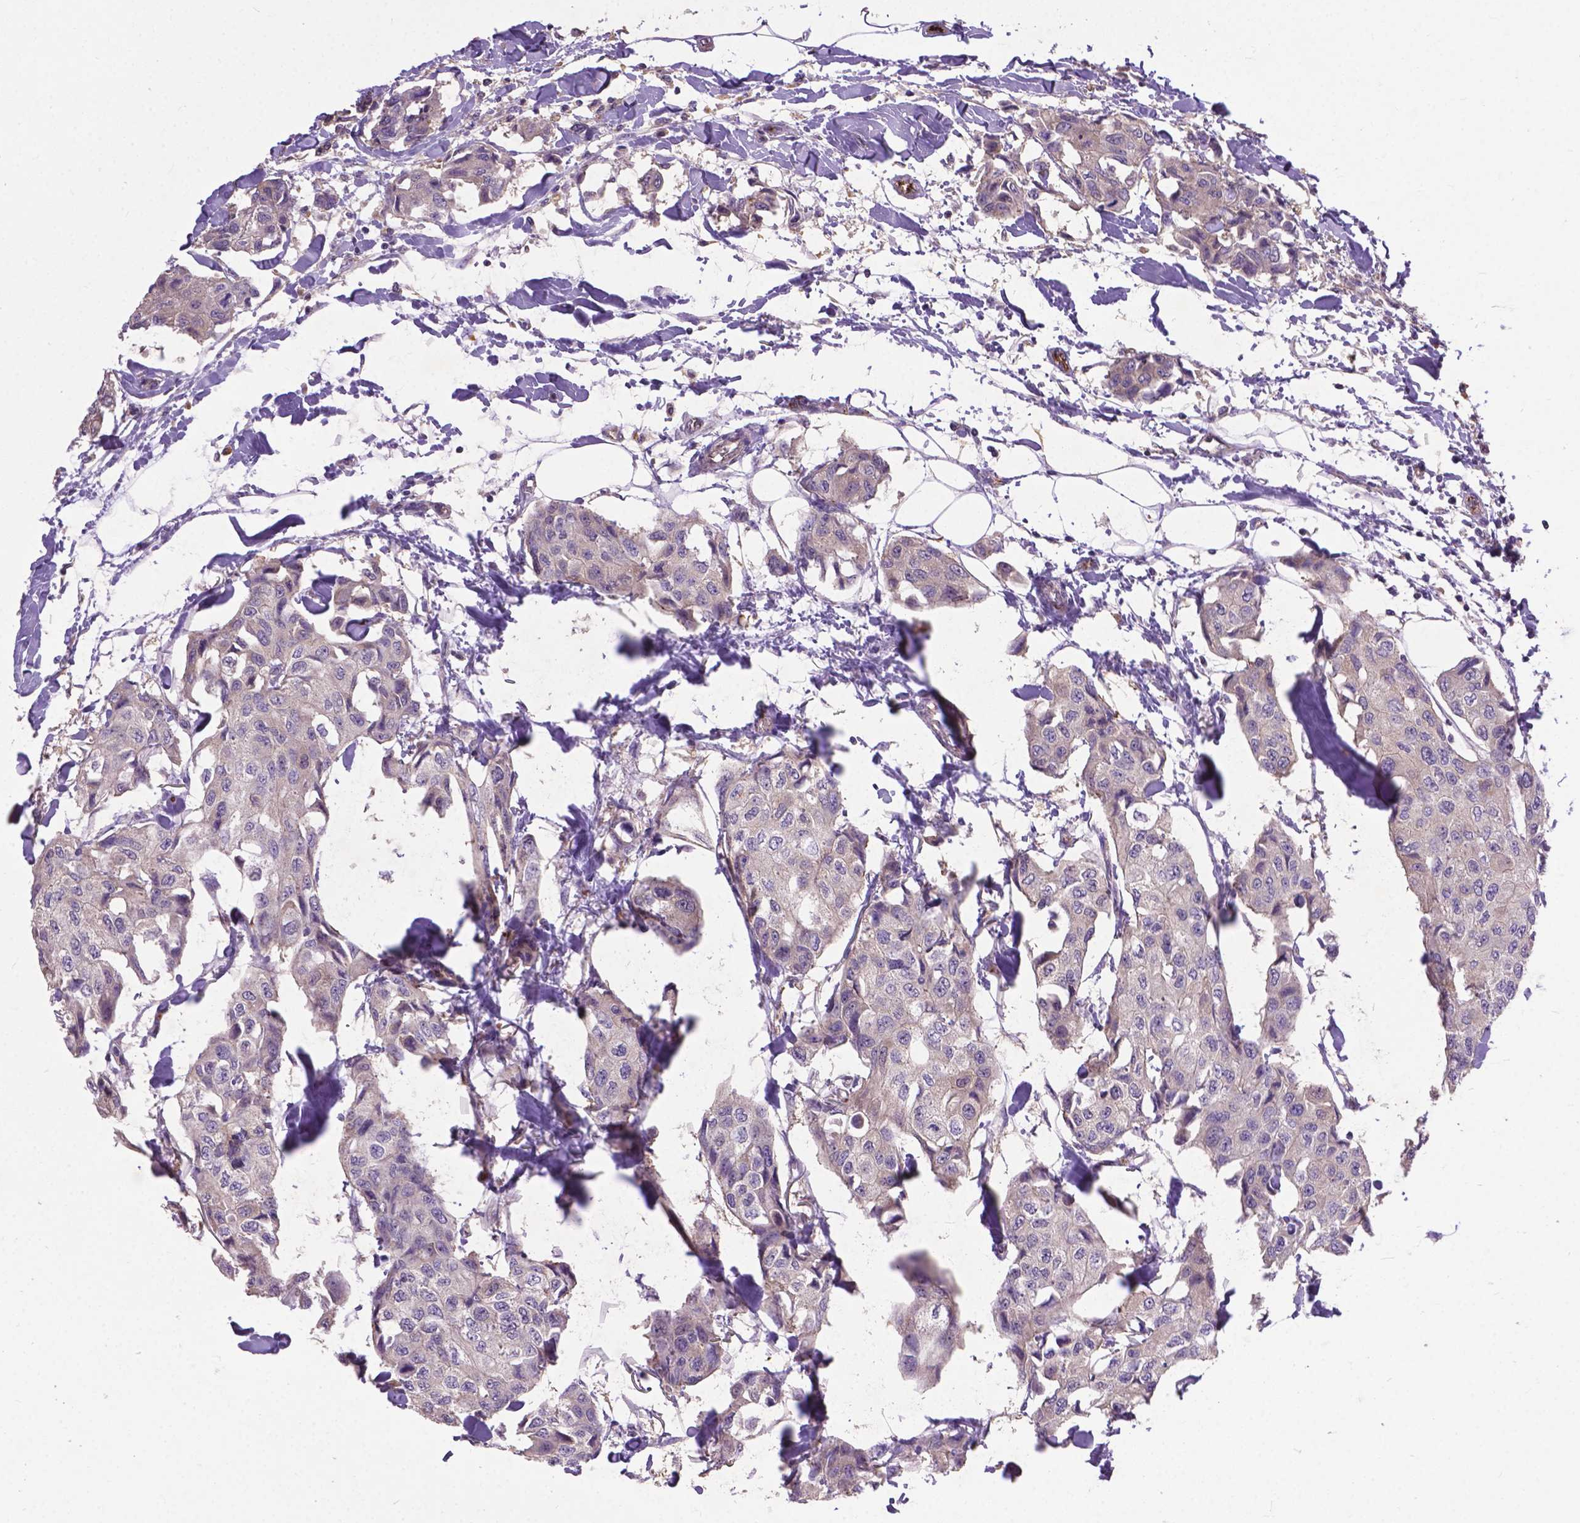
{"staining": {"intensity": "negative", "quantity": "none", "location": "none"}, "tissue": "breast cancer", "cell_type": "Tumor cells", "image_type": "cancer", "snomed": [{"axis": "morphology", "description": "Duct carcinoma"}, {"axis": "topography", "description": "Breast"}], "caption": "Protein analysis of intraductal carcinoma (breast) demonstrates no significant staining in tumor cells.", "gene": "ZNF337", "patient": {"sex": "female", "age": 80}}